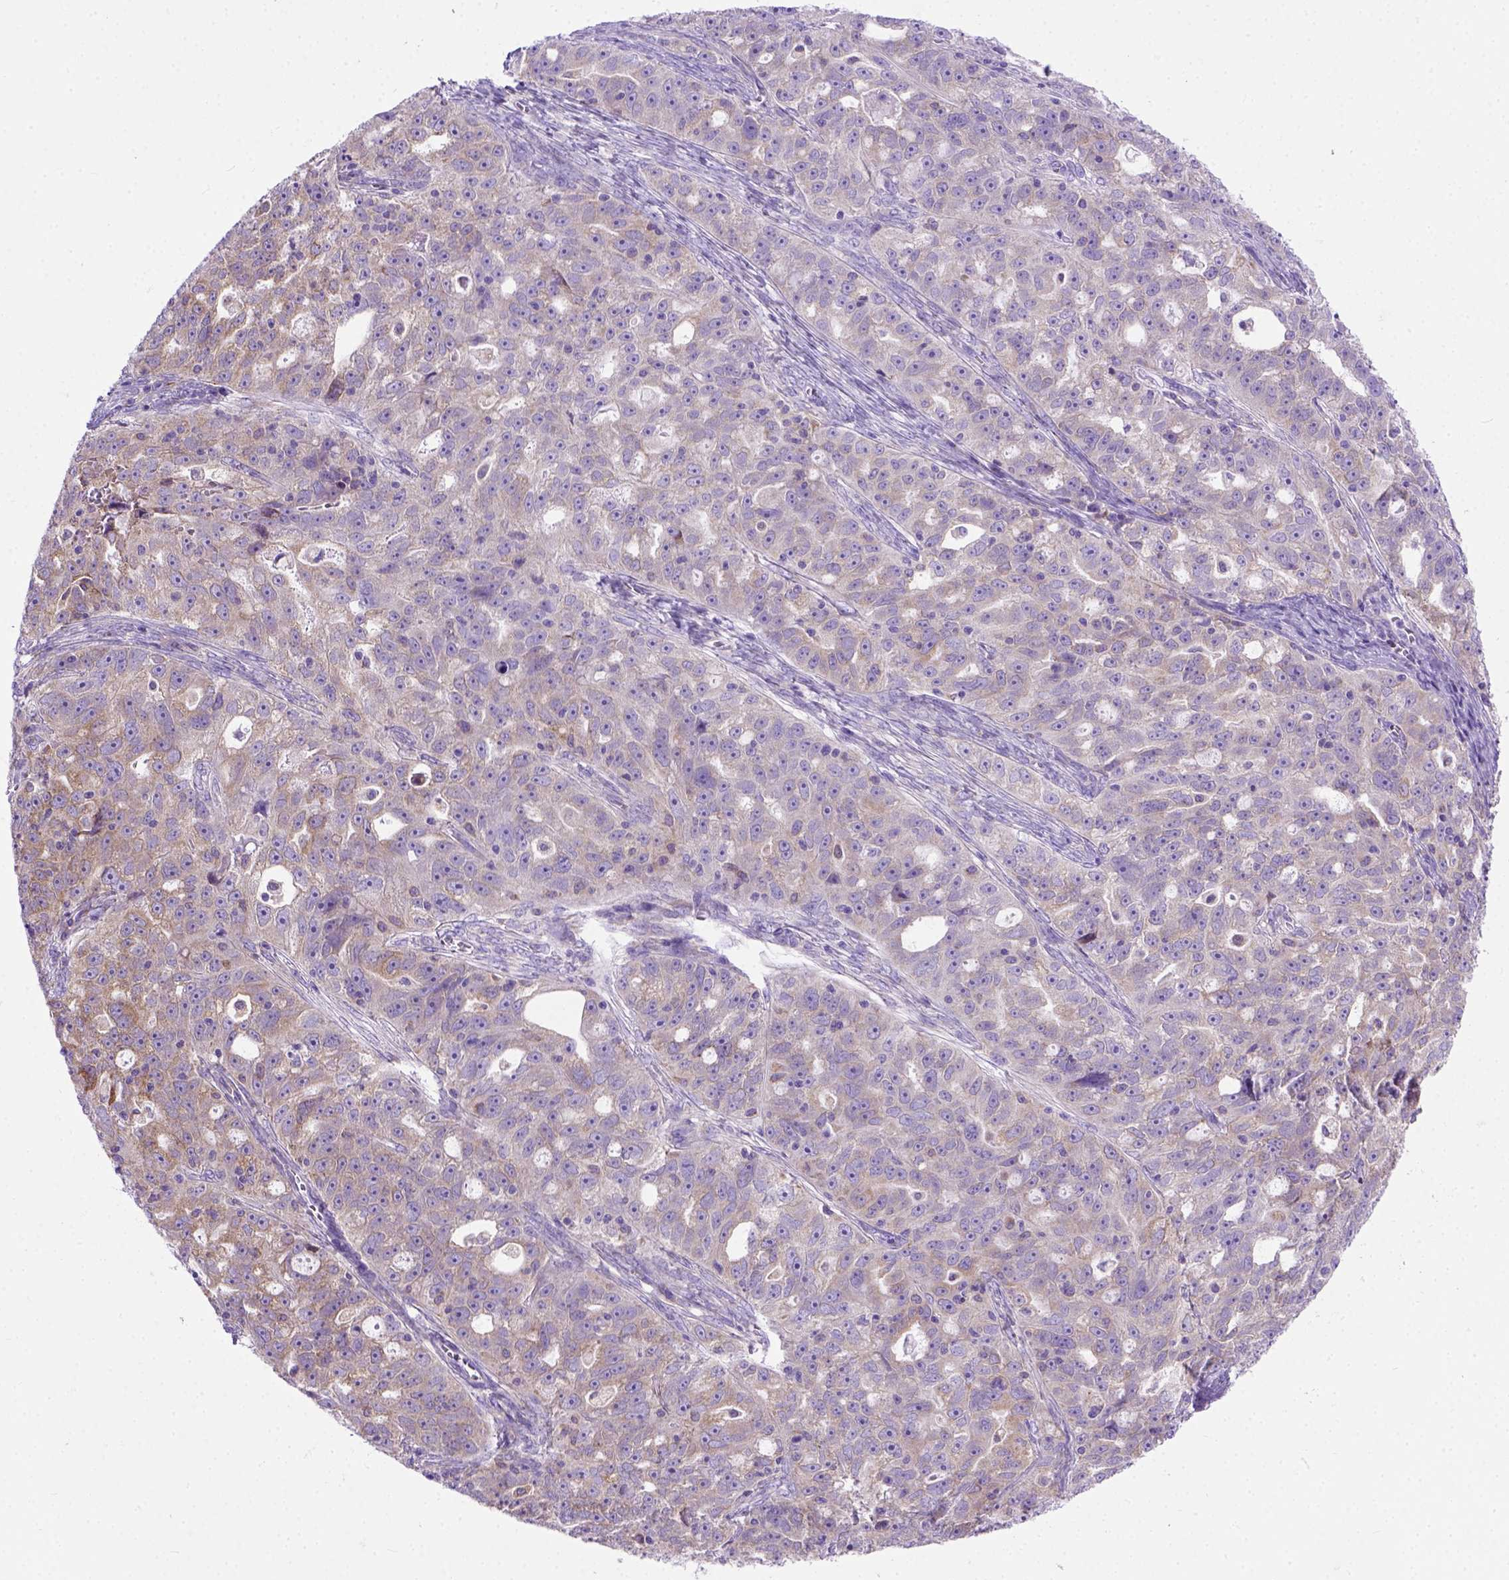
{"staining": {"intensity": "moderate", "quantity": ">75%", "location": "cytoplasmic/membranous"}, "tissue": "ovarian cancer", "cell_type": "Tumor cells", "image_type": "cancer", "snomed": [{"axis": "morphology", "description": "Cystadenocarcinoma, serous, NOS"}, {"axis": "topography", "description": "Ovary"}], "caption": "Ovarian cancer was stained to show a protein in brown. There is medium levels of moderate cytoplasmic/membranous positivity in approximately >75% of tumor cells.", "gene": "PLK4", "patient": {"sex": "female", "age": 51}}